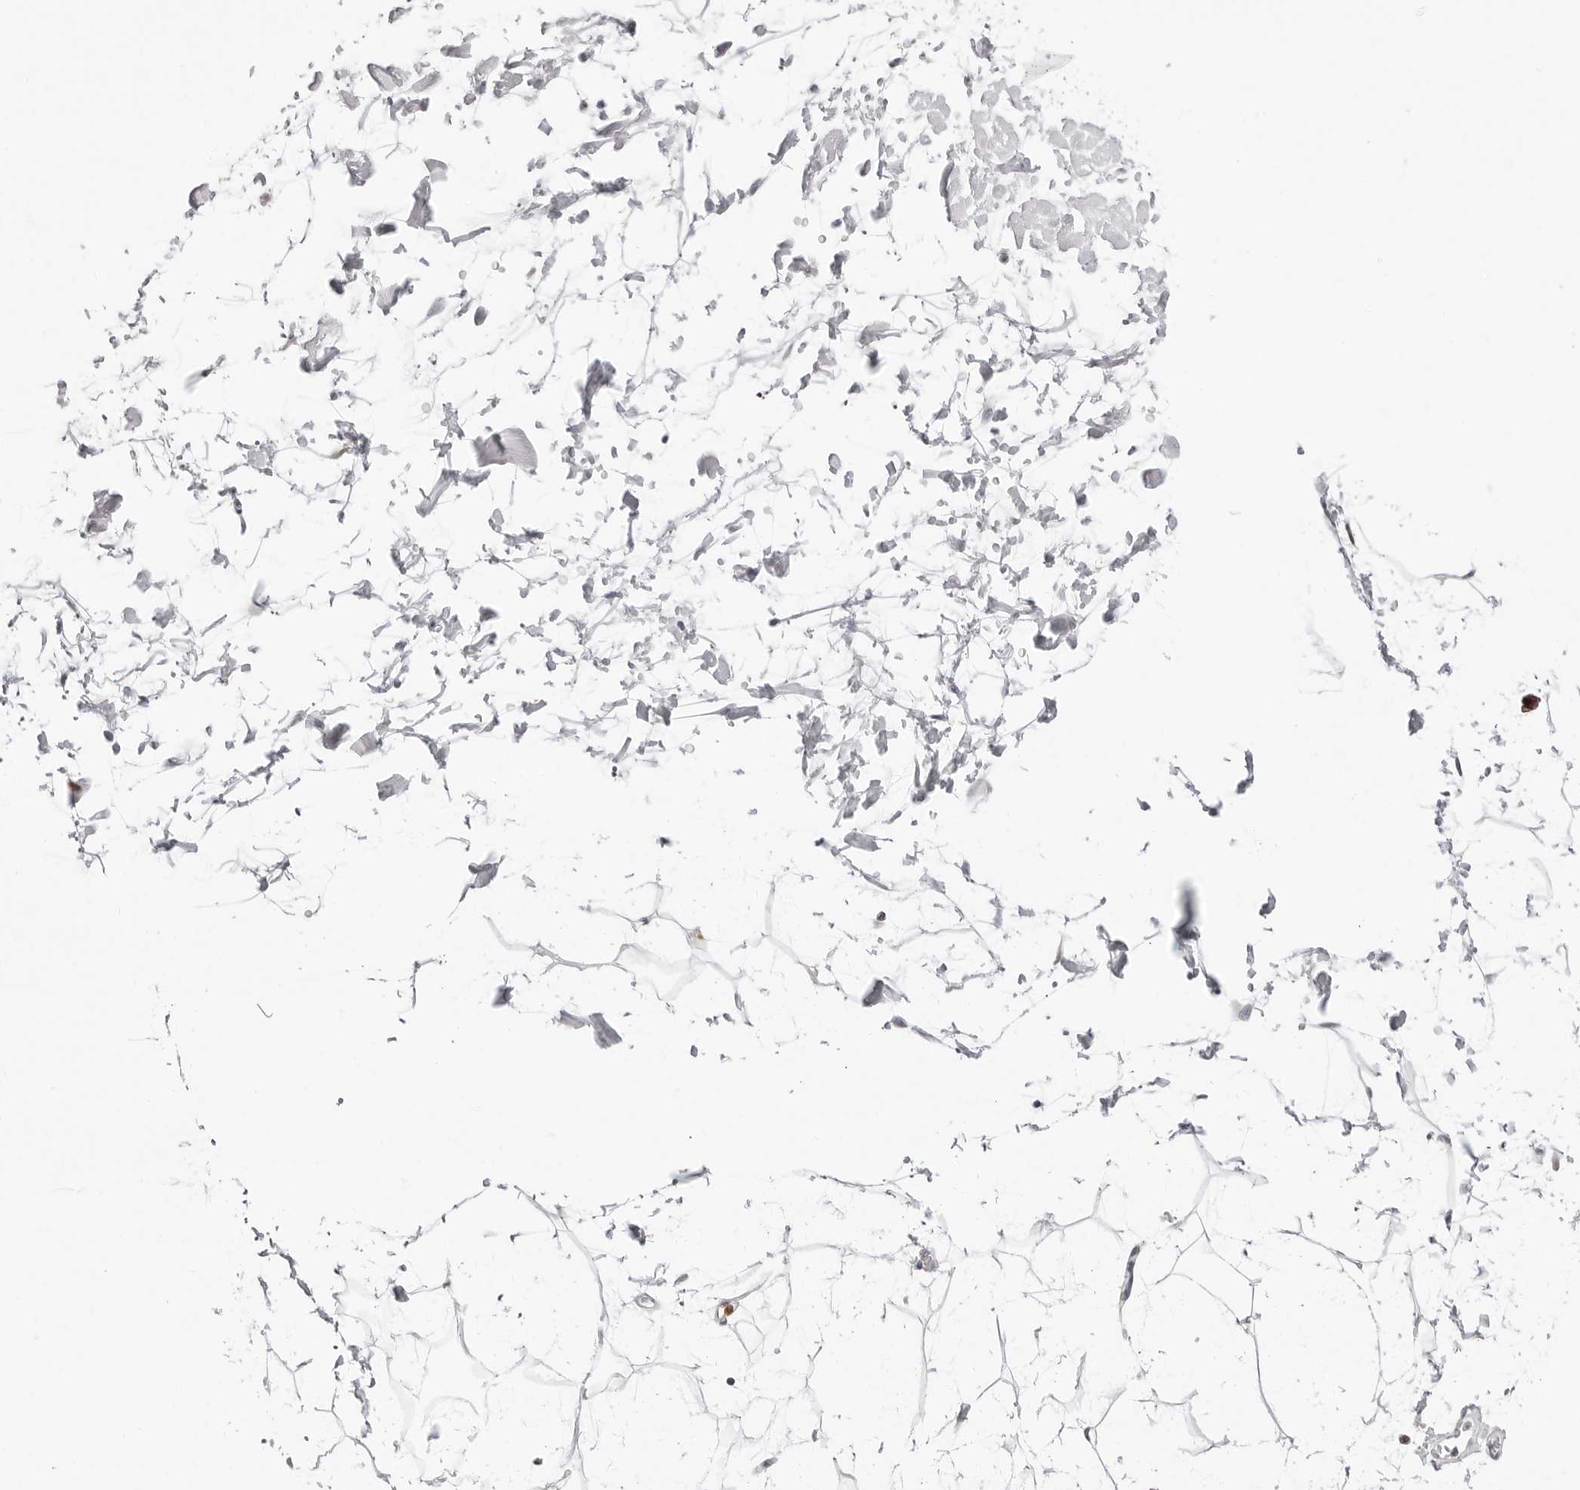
{"staining": {"intensity": "negative", "quantity": "none", "location": "none"}, "tissue": "adipose tissue", "cell_type": "Adipocytes", "image_type": "normal", "snomed": [{"axis": "morphology", "description": "Normal tissue, NOS"}, {"axis": "topography", "description": "Soft tissue"}], "caption": "Immunohistochemistry of unremarkable adipose tissue displays no positivity in adipocytes.", "gene": "PPP2R5C", "patient": {"sex": "male", "age": 72}}